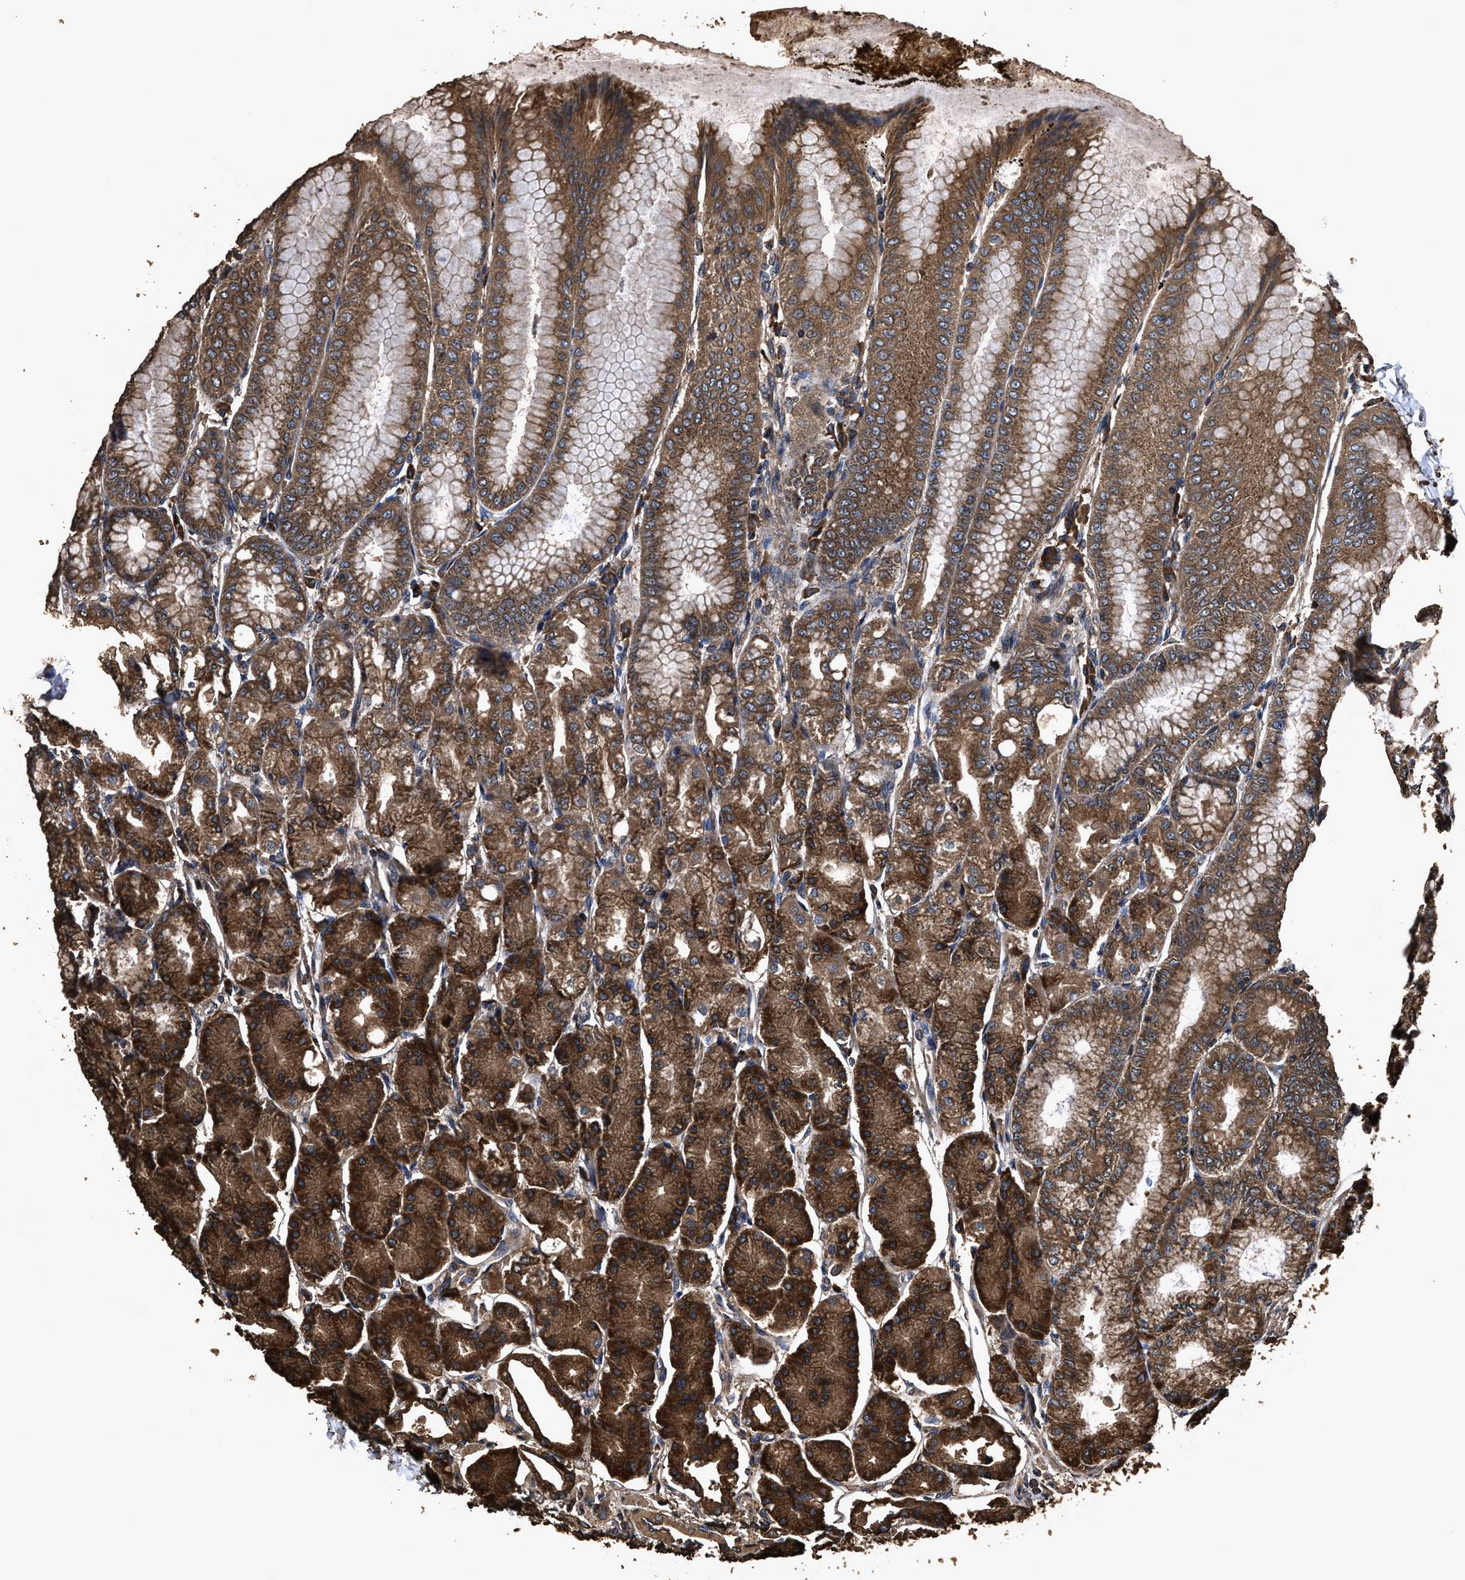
{"staining": {"intensity": "strong", "quantity": ">75%", "location": "cytoplasmic/membranous"}, "tissue": "stomach", "cell_type": "Glandular cells", "image_type": "normal", "snomed": [{"axis": "morphology", "description": "Normal tissue, NOS"}, {"axis": "topography", "description": "Stomach, lower"}], "caption": "High-power microscopy captured an immunohistochemistry (IHC) photomicrograph of unremarkable stomach, revealing strong cytoplasmic/membranous staining in approximately >75% of glandular cells.", "gene": "ZMYND19", "patient": {"sex": "male", "age": 71}}